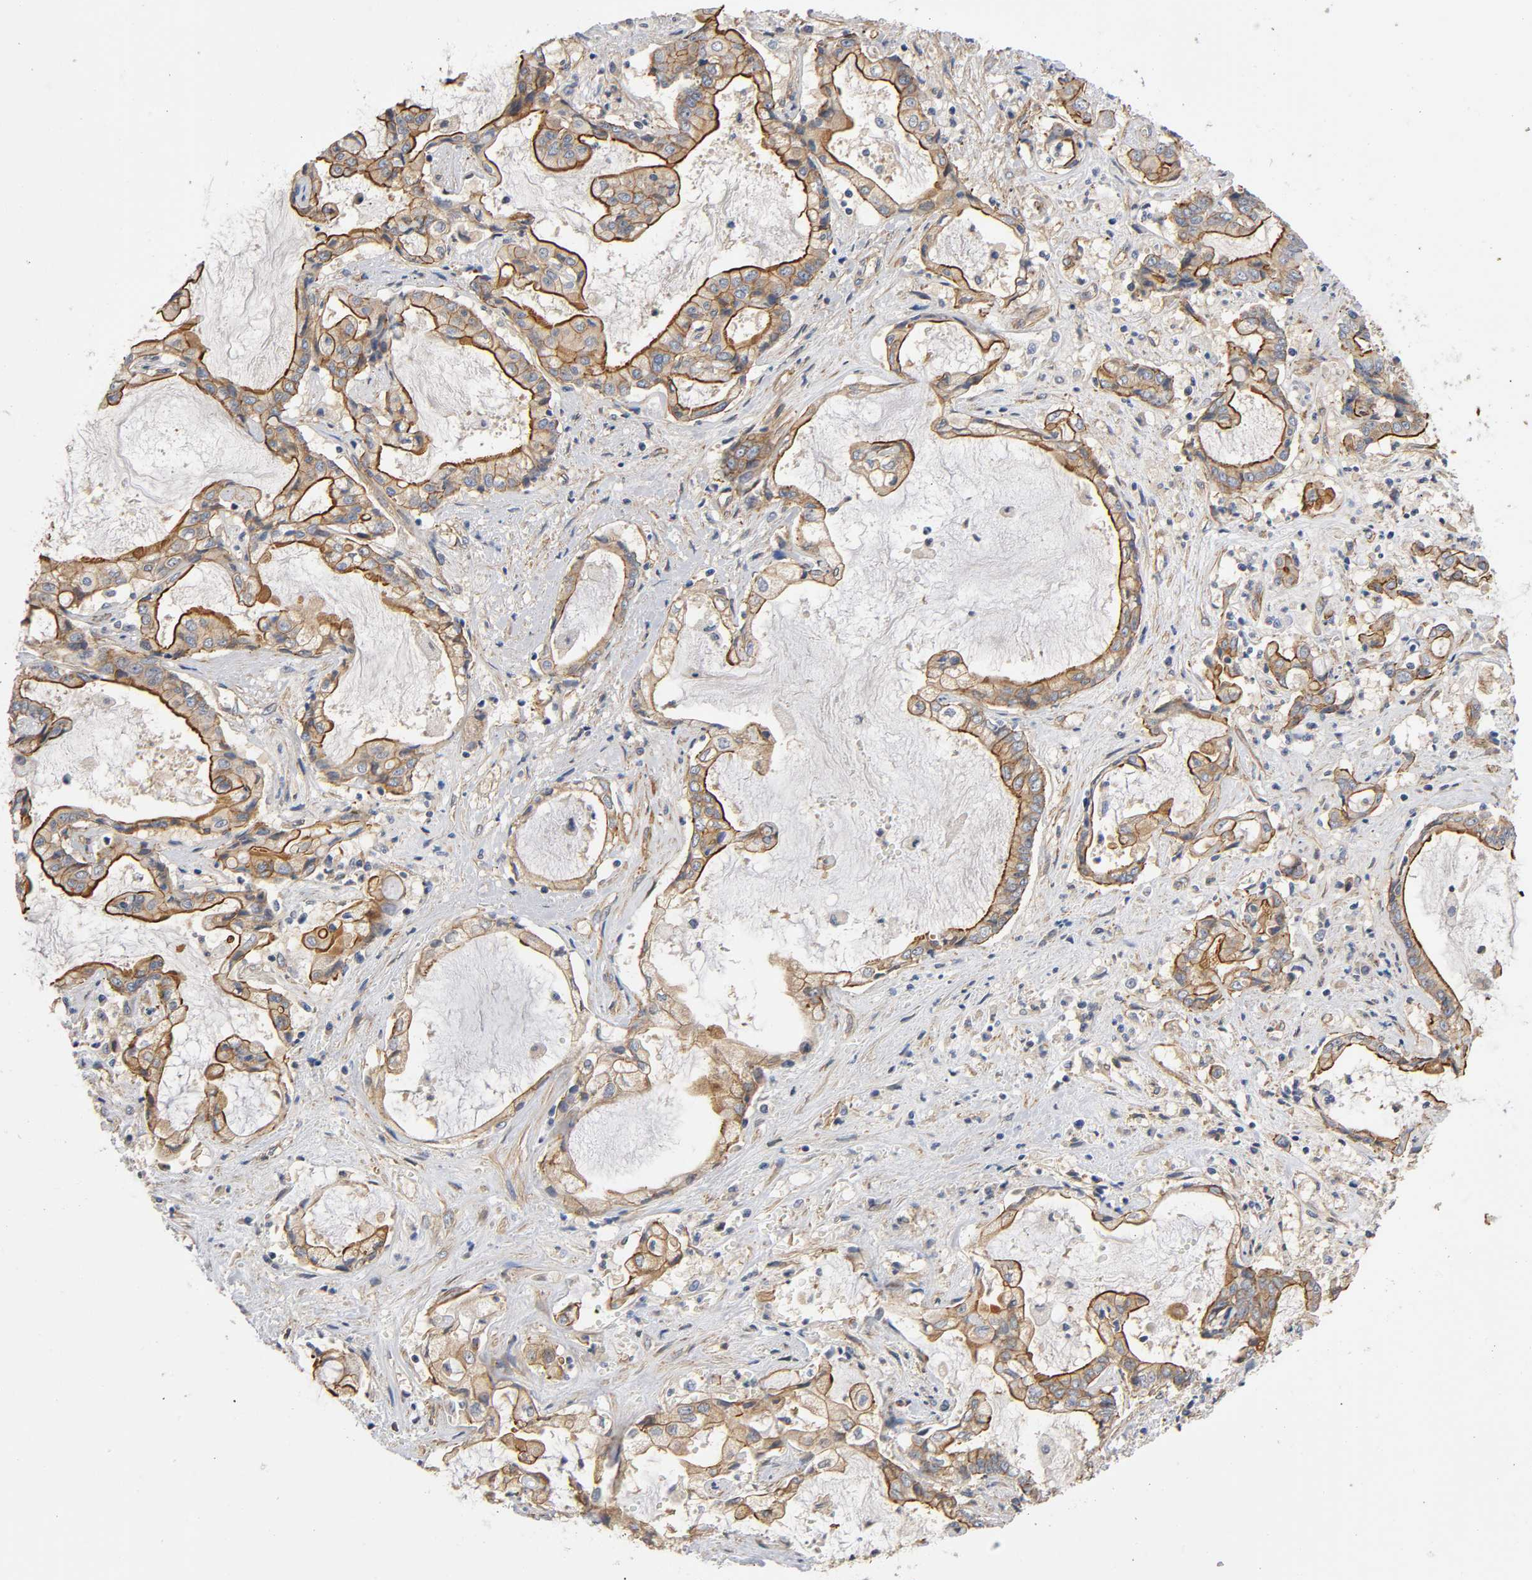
{"staining": {"intensity": "moderate", "quantity": ">75%", "location": "cytoplasmic/membranous"}, "tissue": "liver cancer", "cell_type": "Tumor cells", "image_type": "cancer", "snomed": [{"axis": "morphology", "description": "Cholangiocarcinoma"}, {"axis": "topography", "description": "Liver"}], "caption": "Immunohistochemistry (IHC) histopathology image of neoplastic tissue: human liver cancer stained using immunohistochemistry (IHC) shows medium levels of moderate protein expression localized specifically in the cytoplasmic/membranous of tumor cells, appearing as a cytoplasmic/membranous brown color.", "gene": "MARS1", "patient": {"sex": "male", "age": 57}}